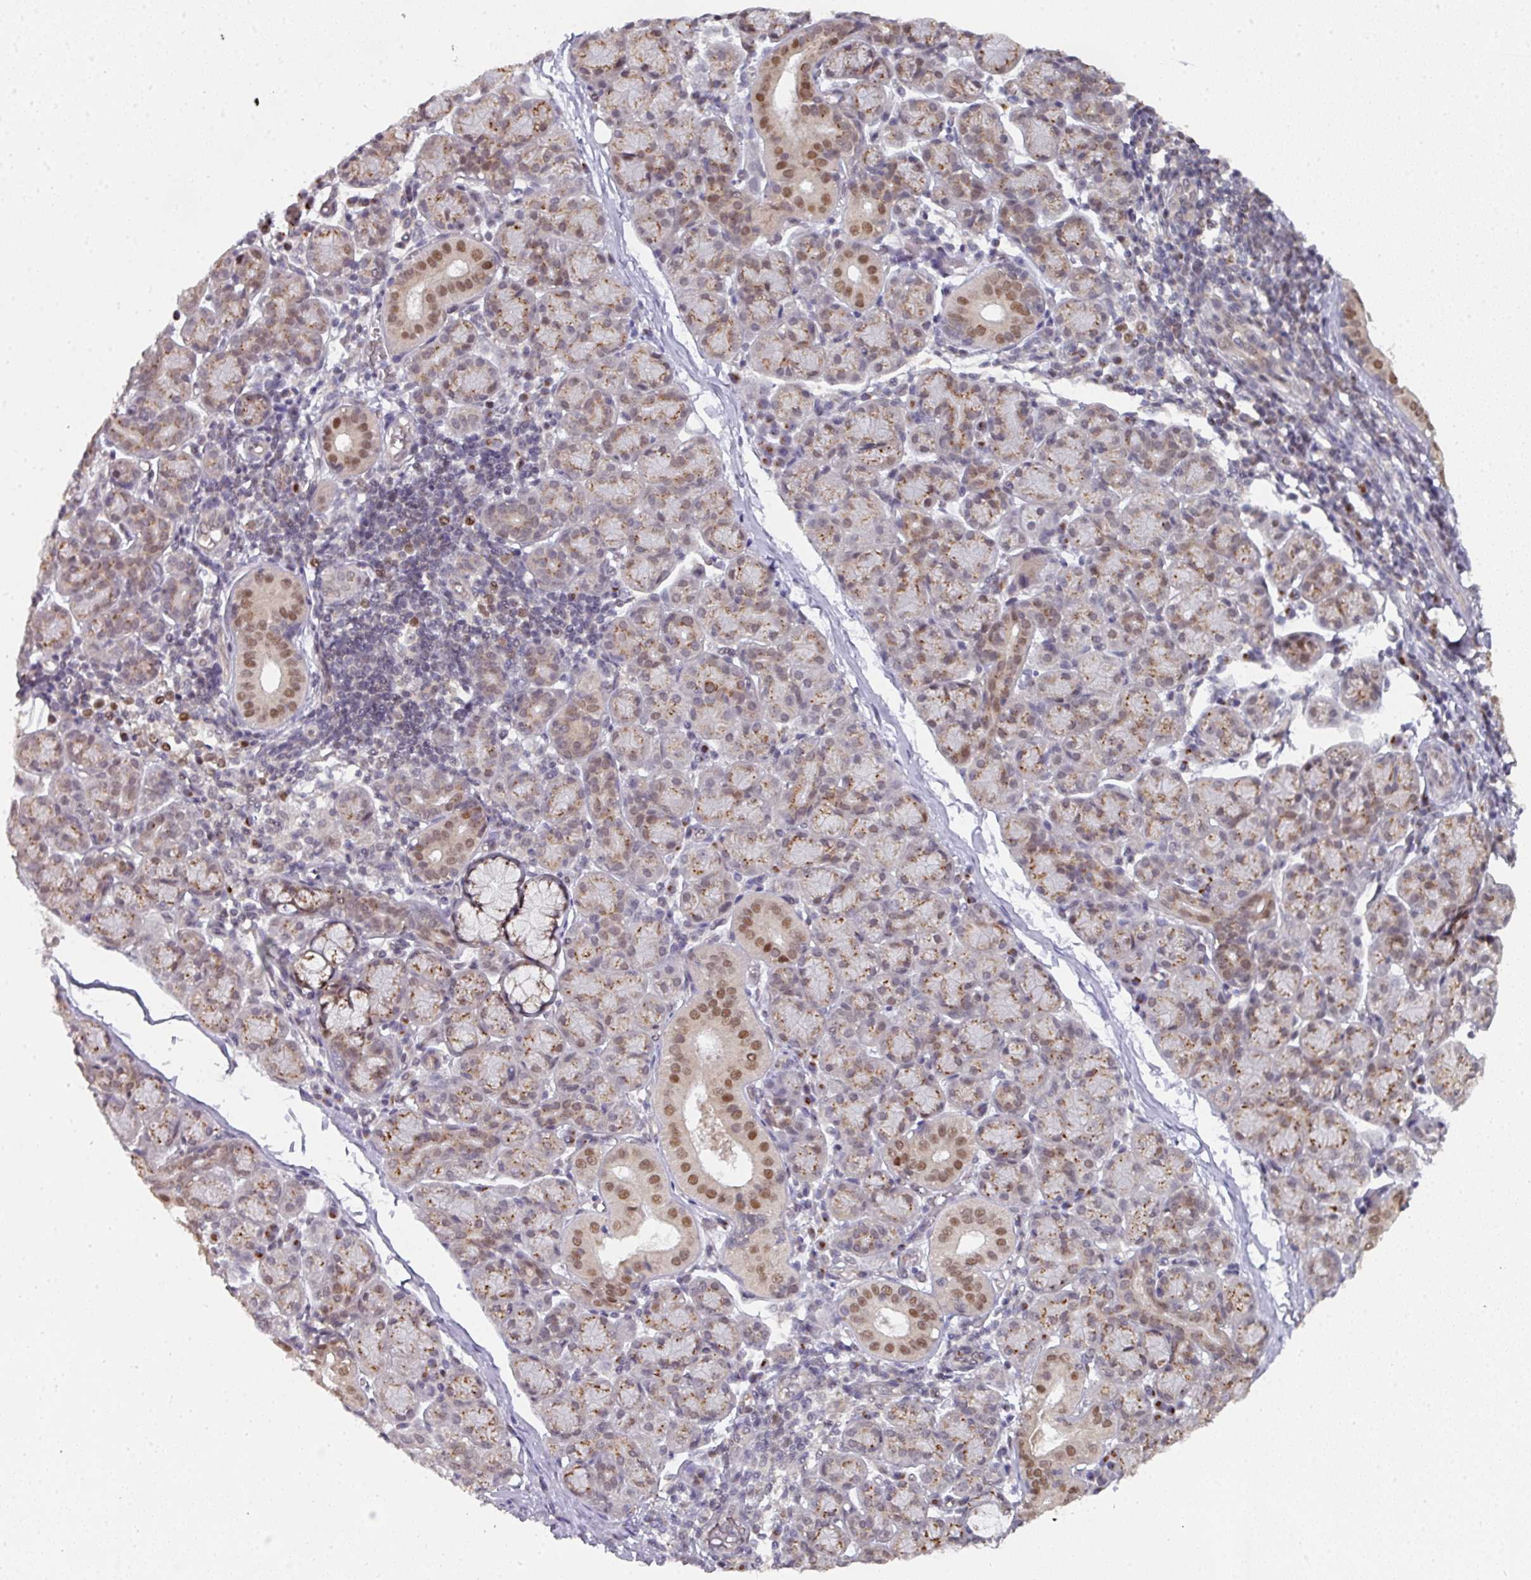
{"staining": {"intensity": "moderate", "quantity": "25%-75%", "location": "cytoplasmic/membranous,nuclear"}, "tissue": "salivary gland", "cell_type": "Glandular cells", "image_type": "normal", "snomed": [{"axis": "morphology", "description": "Normal tissue, NOS"}, {"axis": "morphology", "description": "Inflammation, NOS"}, {"axis": "topography", "description": "Lymph node"}, {"axis": "topography", "description": "Salivary gland"}], "caption": "A micrograph of salivary gland stained for a protein reveals moderate cytoplasmic/membranous,nuclear brown staining in glandular cells. Nuclei are stained in blue.", "gene": "C18orf25", "patient": {"sex": "male", "age": 3}}